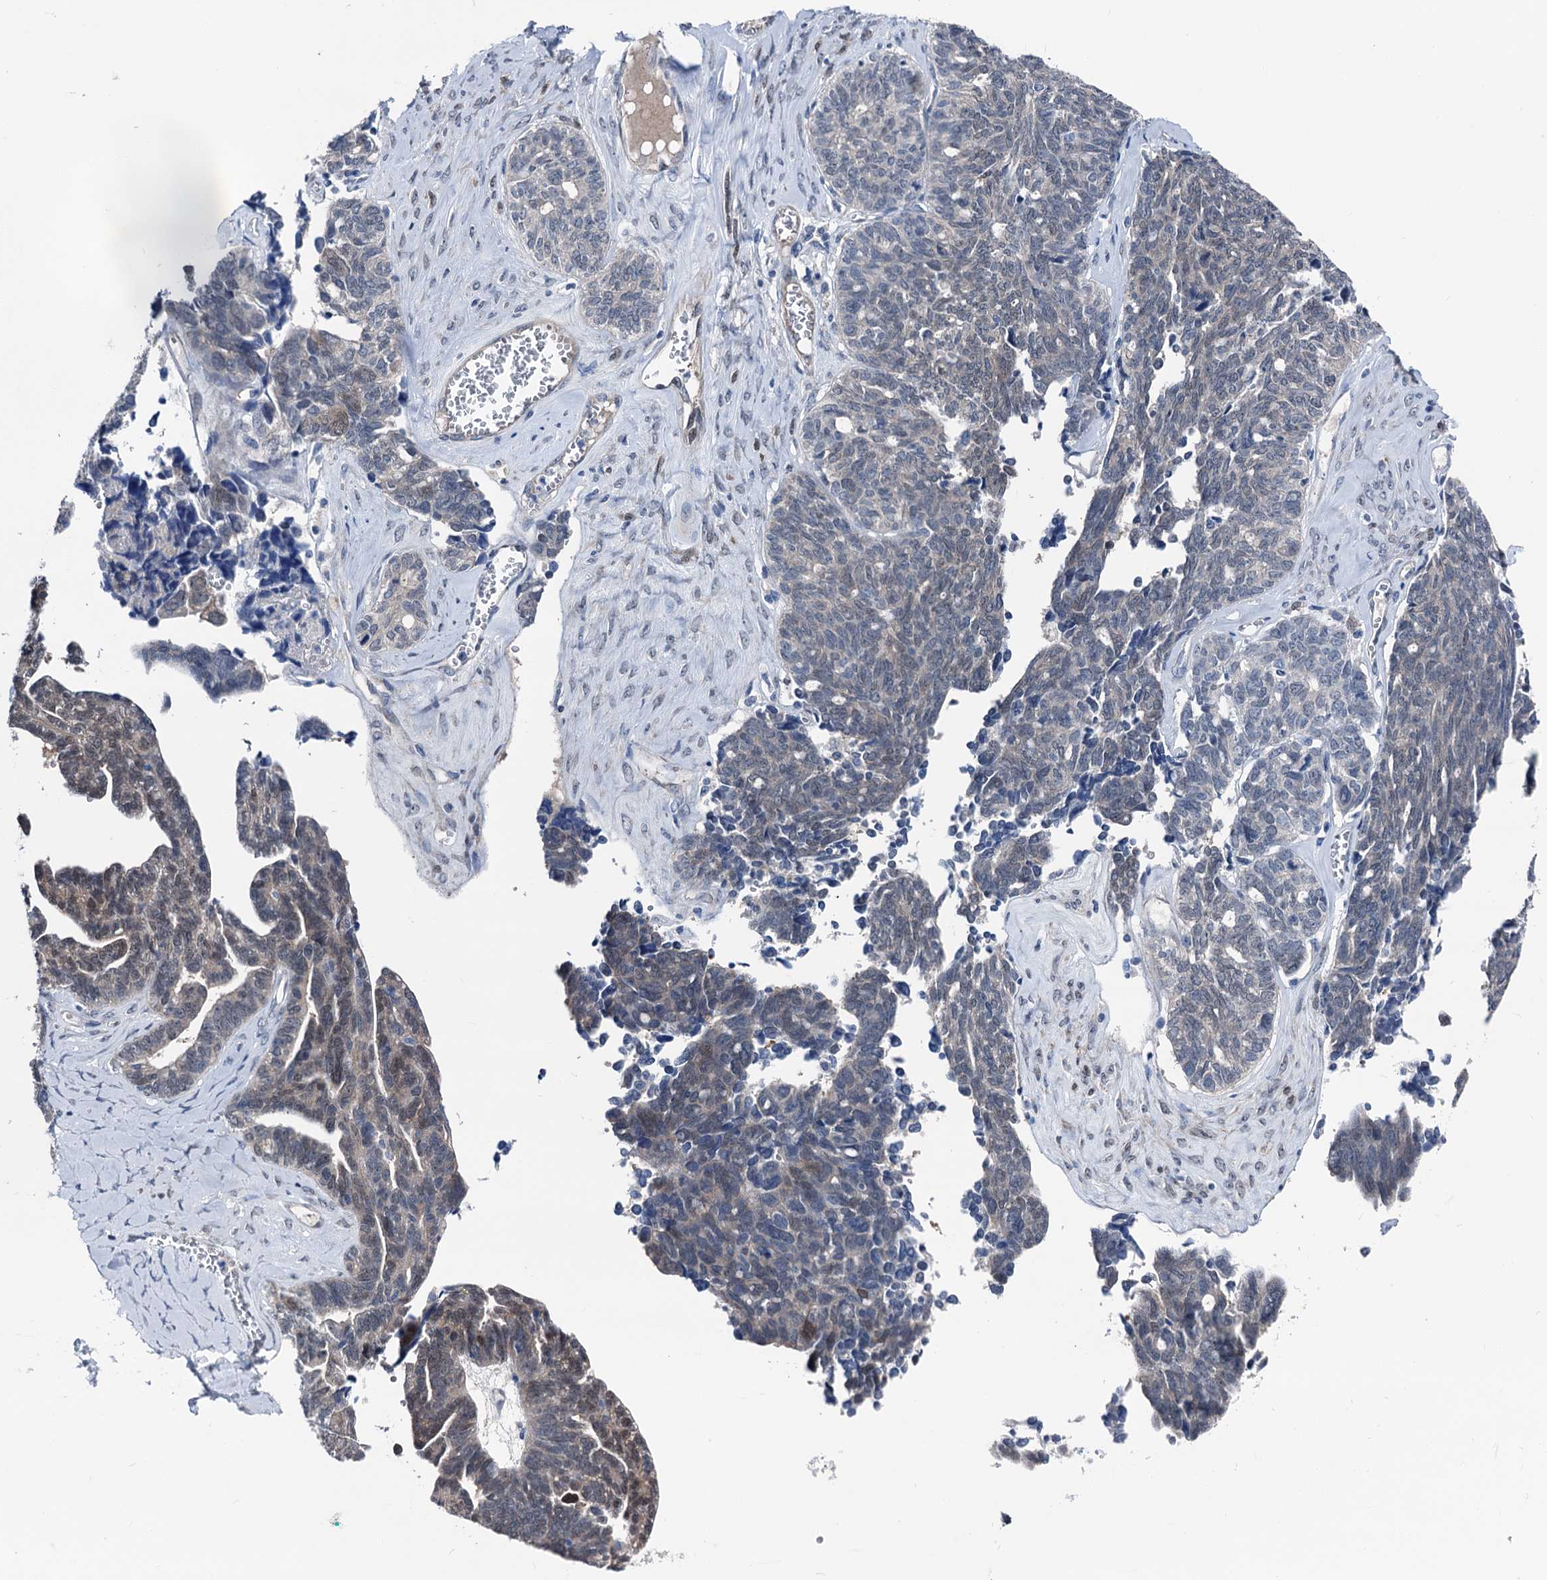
{"staining": {"intensity": "moderate", "quantity": "<25%", "location": "cytoplasmic/membranous,nuclear"}, "tissue": "ovarian cancer", "cell_type": "Tumor cells", "image_type": "cancer", "snomed": [{"axis": "morphology", "description": "Cystadenocarcinoma, serous, NOS"}, {"axis": "topography", "description": "Ovary"}], "caption": "Brown immunohistochemical staining in human ovarian cancer shows moderate cytoplasmic/membranous and nuclear staining in approximately <25% of tumor cells.", "gene": "GLO1", "patient": {"sex": "female", "age": 79}}